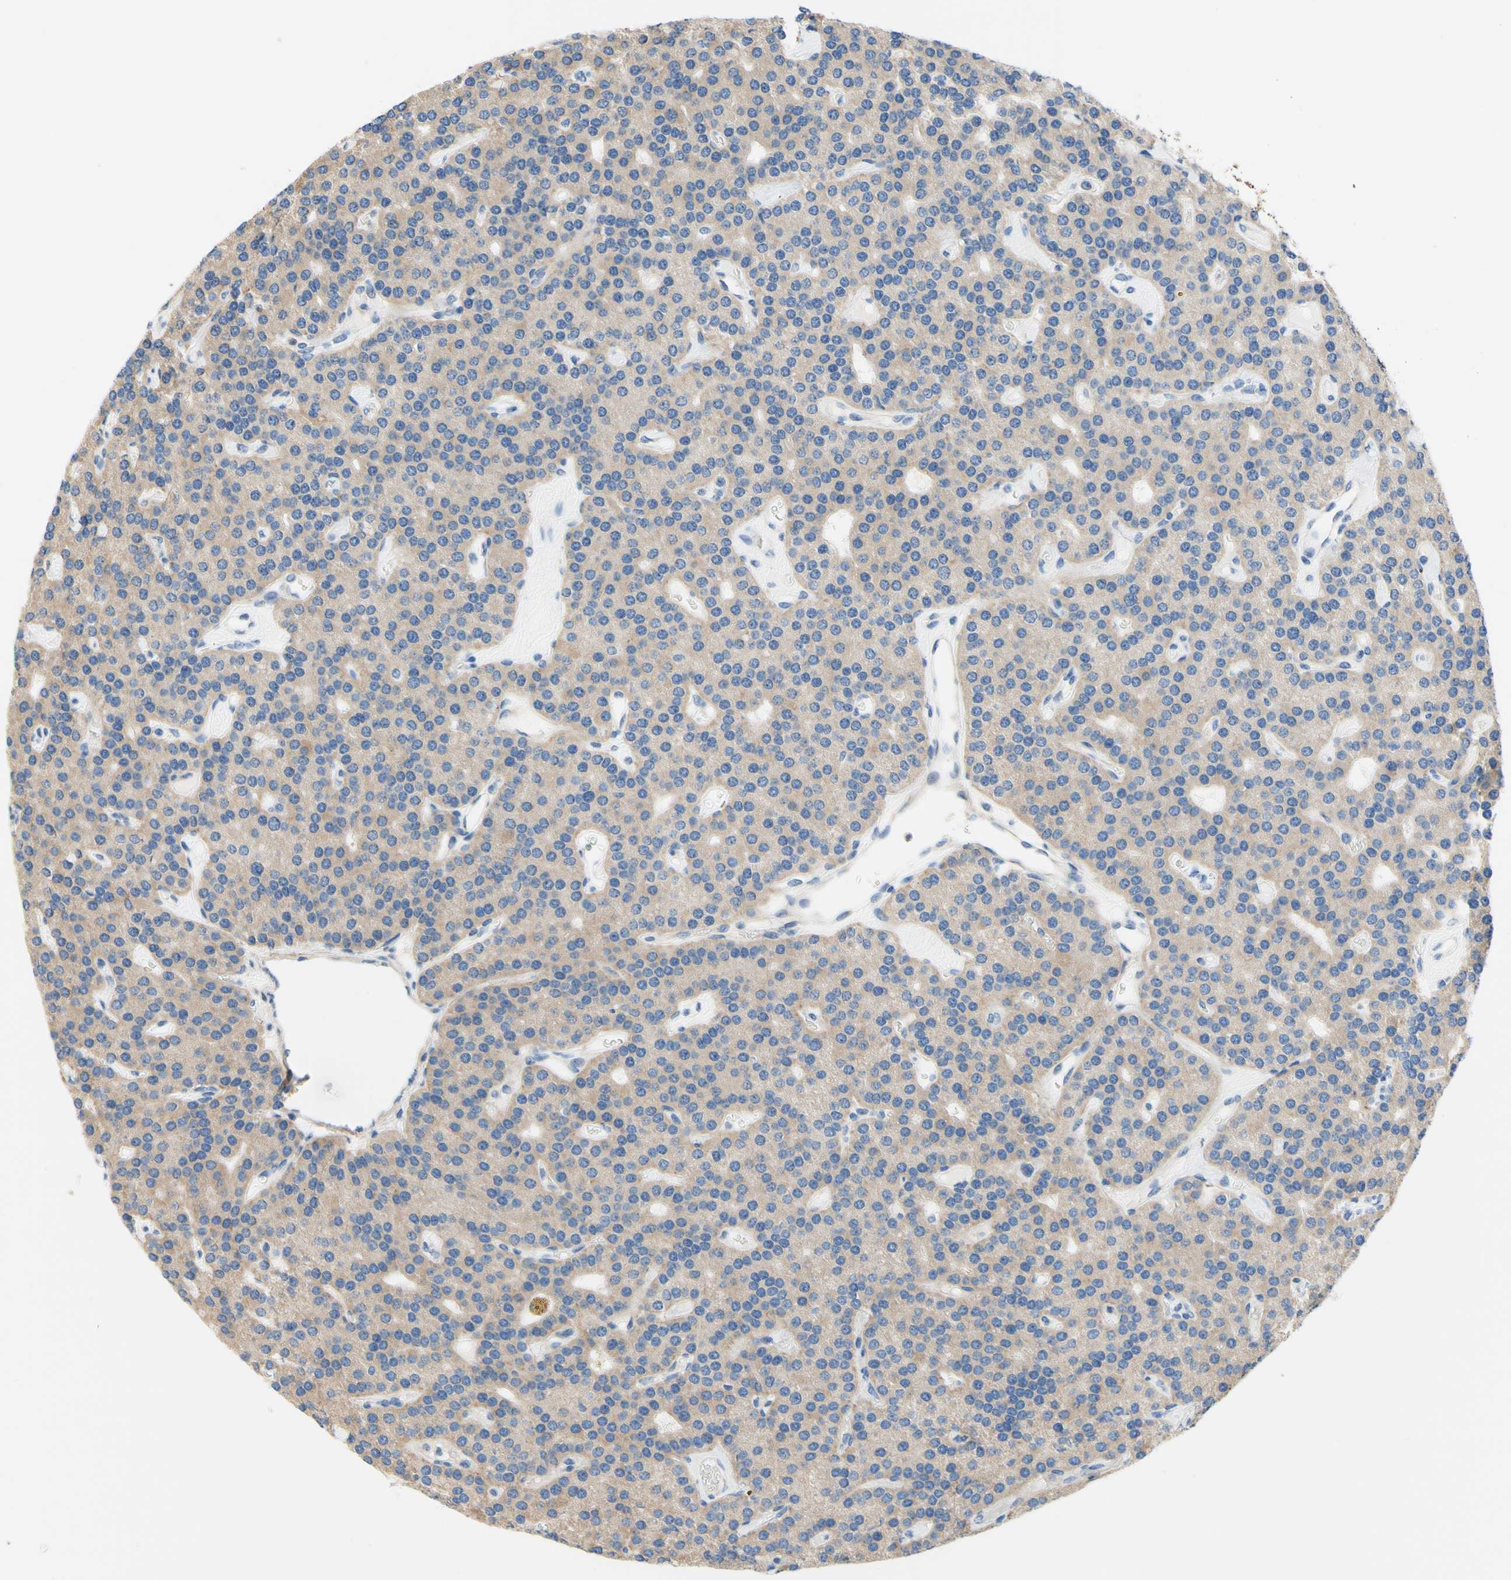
{"staining": {"intensity": "weak", "quantity": ">75%", "location": "cytoplasmic/membranous"}, "tissue": "parathyroid gland", "cell_type": "Glandular cells", "image_type": "normal", "snomed": [{"axis": "morphology", "description": "Normal tissue, NOS"}, {"axis": "morphology", "description": "Adenoma, NOS"}, {"axis": "topography", "description": "Parathyroid gland"}], "caption": "This is a photomicrograph of immunohistochemistry (IHC) staining of unremarkable parathyroid gland, which shows weak expression in the cytoplasmic/membranous of glandular cells.", "gene": "F3", "patient": {"sex": "female", "age": 86}}